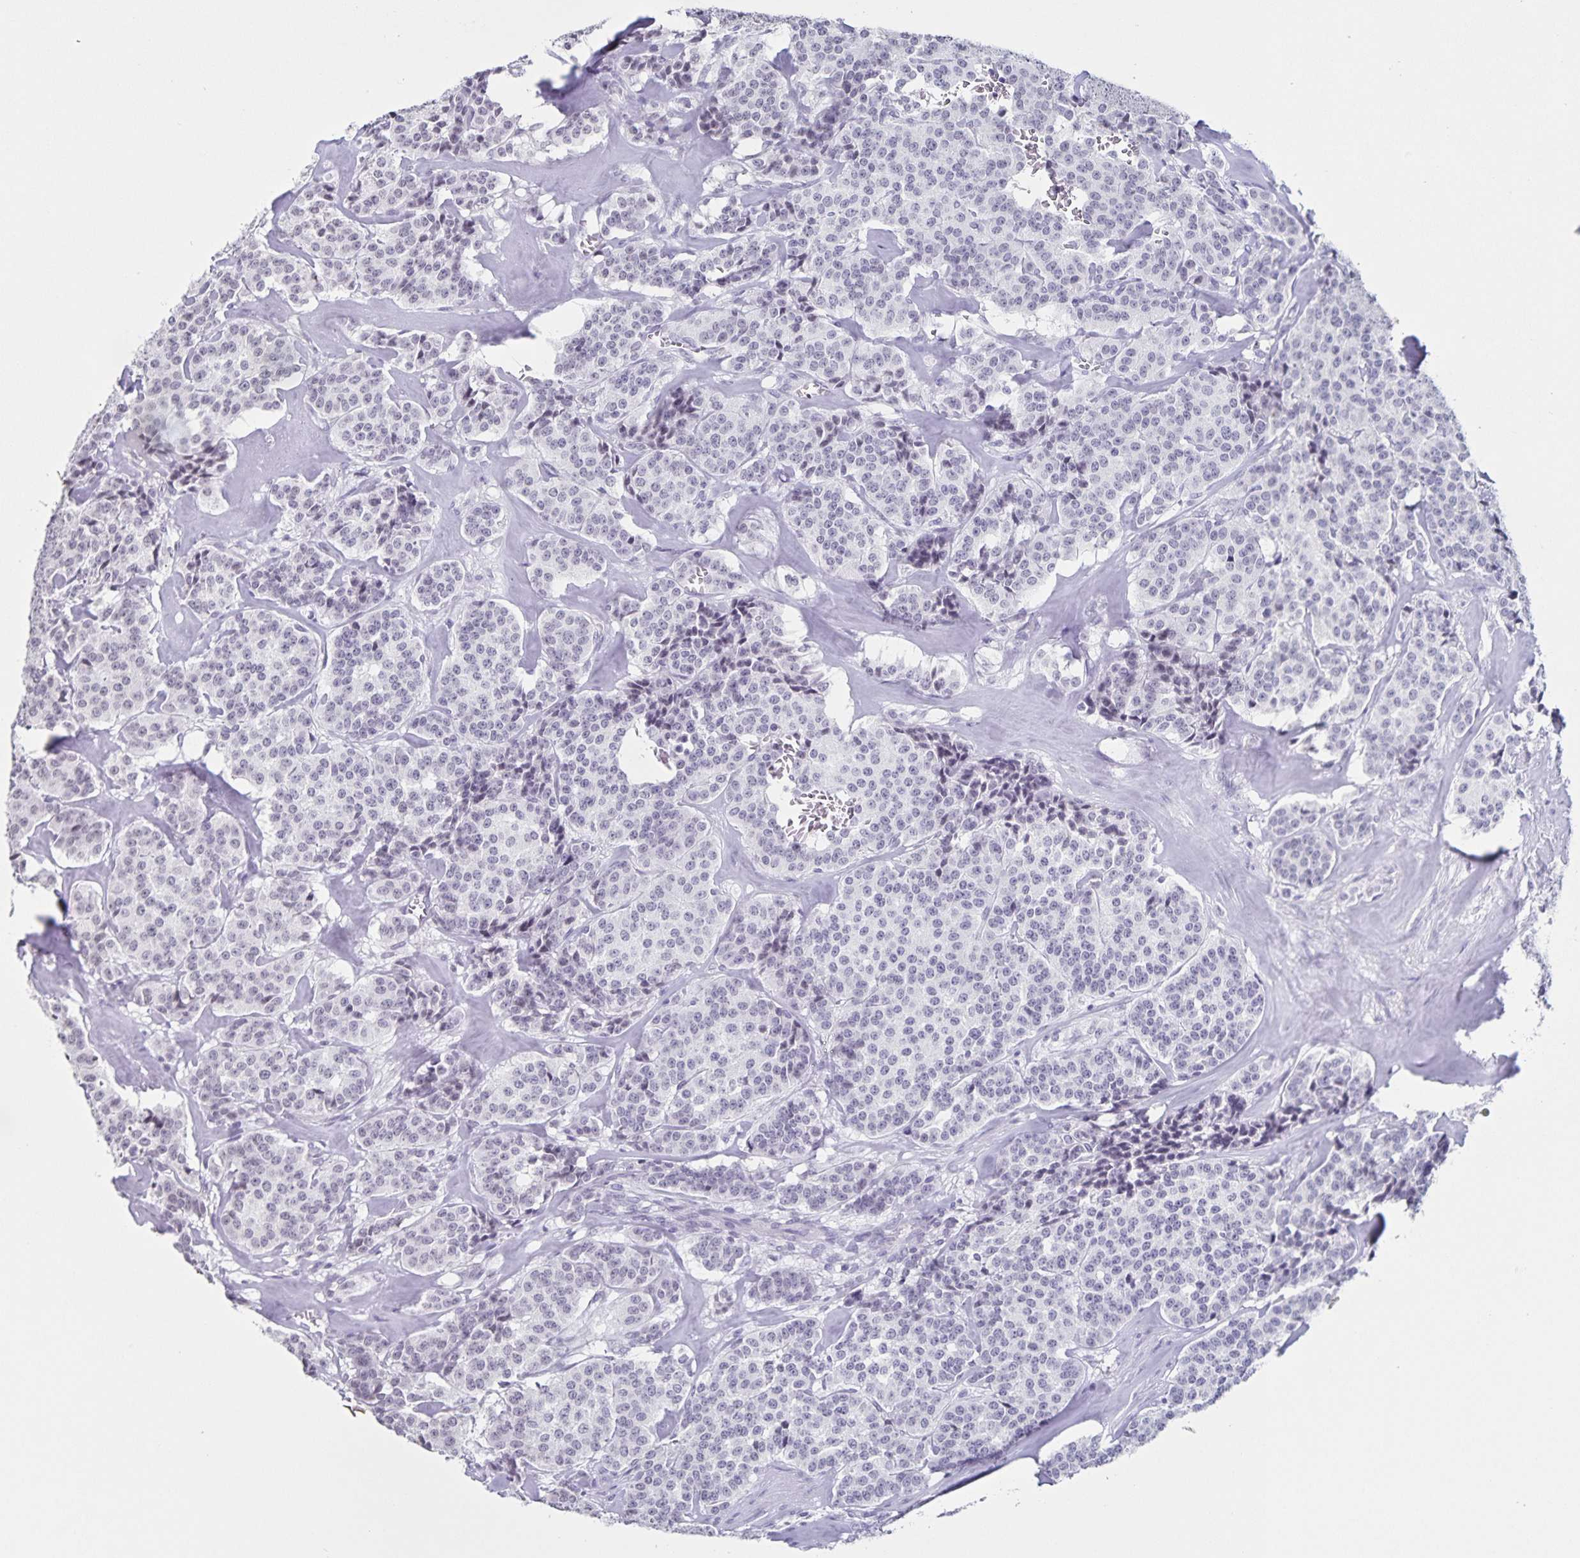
{"staining": {"intensity": "negative", "quantity": "none", "location": "none"}, "tissue": "carcinoid", "cell_type": "Tumor cells", "image_type": "cancer", "snomed": [{"axis": "morphology", "description": "Normal tissue, NOS"}, {"axis": "morphology", "description": "Carcinoid, malignant, NOS"}, {"axis": "topography", "description": "Lung"}], "caption": "Carcinoid was stained to show a protein in brown. There is no significant staining in tumor cells.", "gene": "LCE6A", "patient": {"sex": "female", "age": 46}}